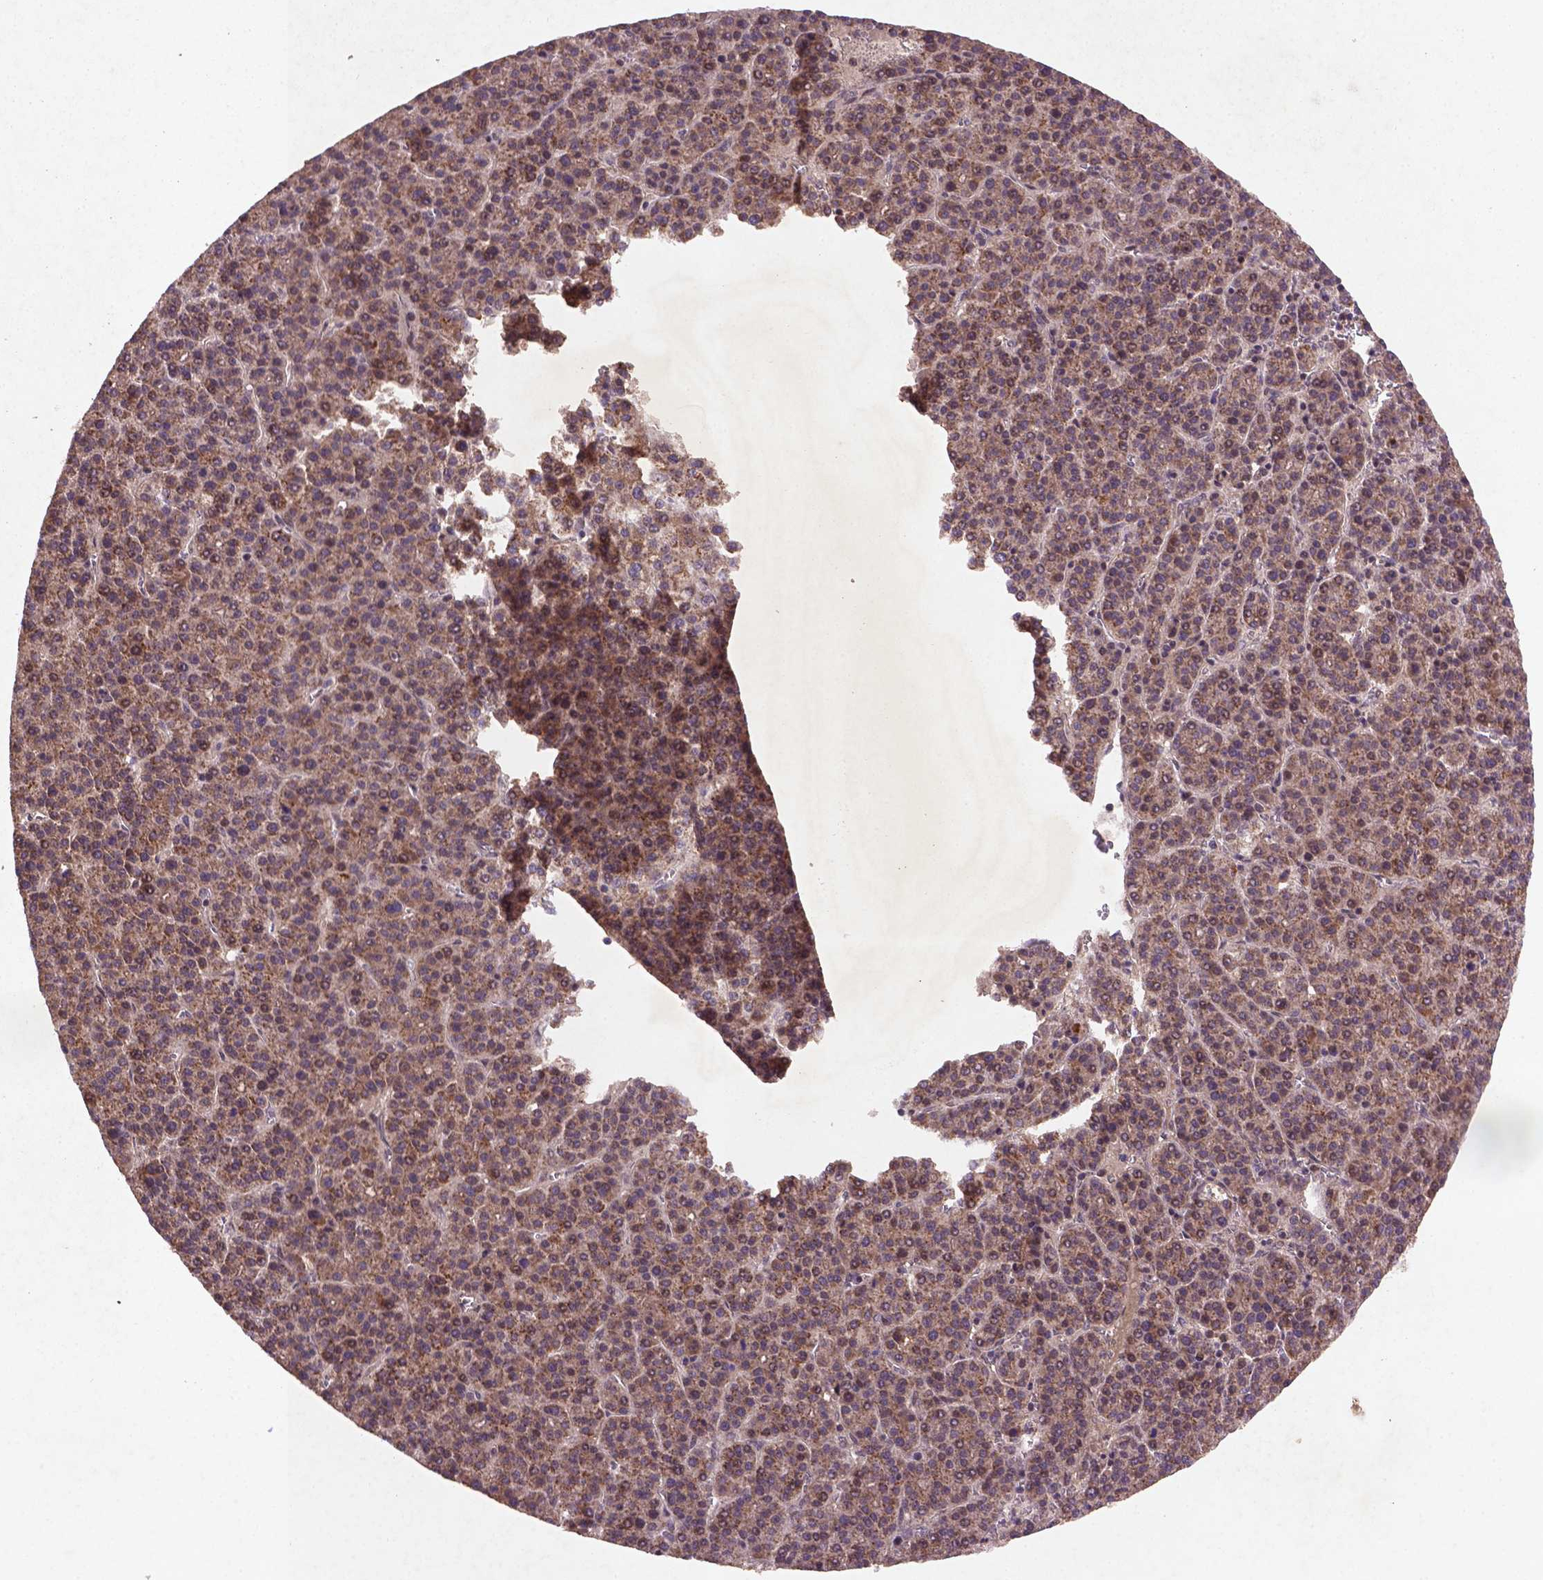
{"staining": {"intensity": "weak", "quantity": ">75%", "location": "cytoplasmic/membranous"}, "tissue": "liver cancer", "cell_type": "Tumor cells", "image_type": "cancer", "snomed": [{"axis": "morphology", "description": "Carcinoma, Hepatocellular, NOS"}, {"axis": "topography", "description": "Liver"}], "caption": "Hepatocellular carcinoma (liver) stained for a protein shows weak cytoplasmic/membranous positivity in tumor cells.", "gene": "NIPAL2", "patient": {"sex": "female", "age": 58}}